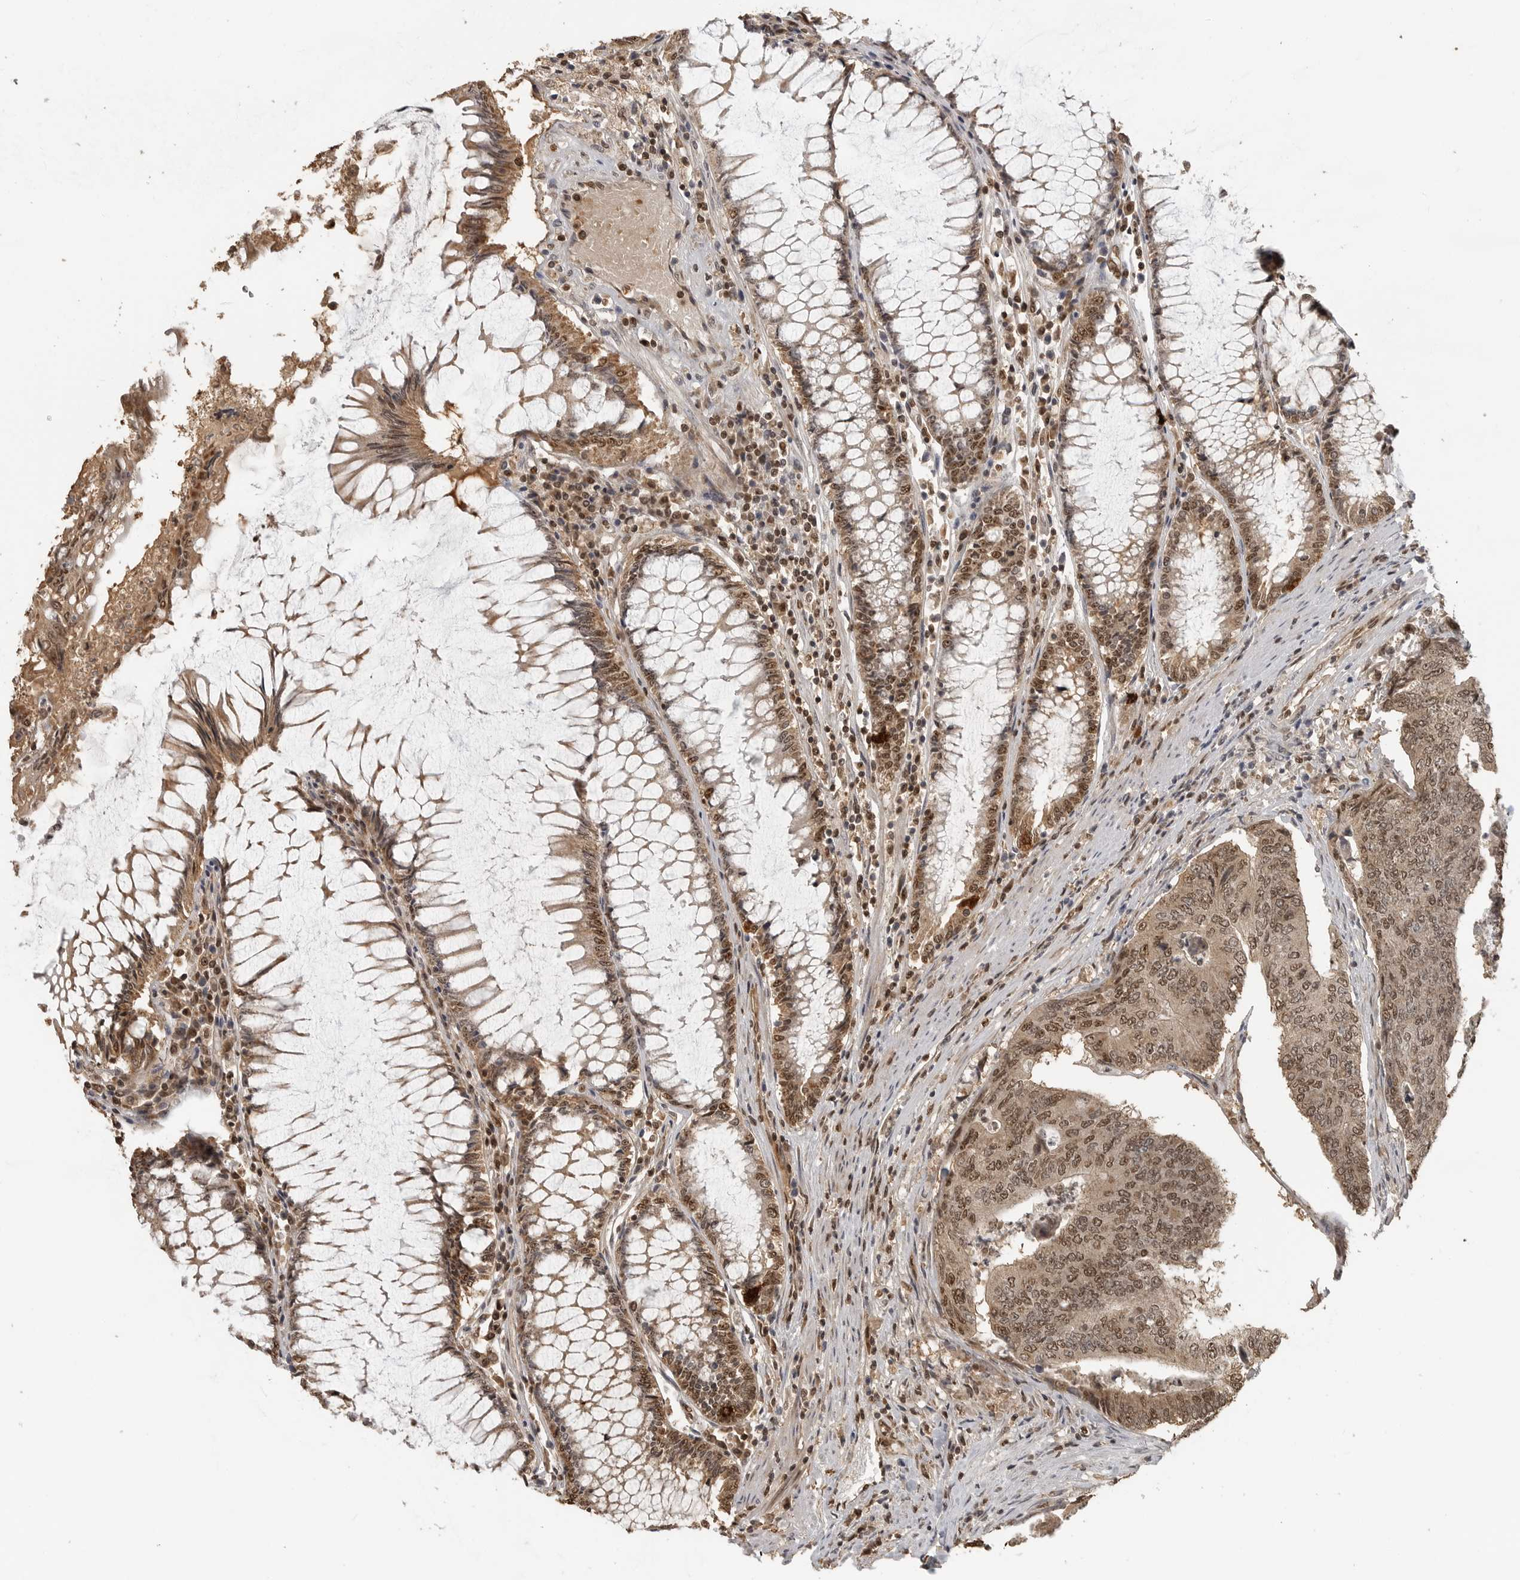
{"staining": {"intensity": "moderate", "quantity": ">75%", "location": "nuclear"}, "tissue": "colorectal cancer", "cell_type": "Tumor cells", "image_type": "cancer", "snomed": [{"axis": "morphology", "description": "Adenocarcinoma, NOS"}, {"axis": "topography", "description": "Colon"}], "caption": "There is medium levels of moderate nuclear expression in tumor cells of colorectal cancer (adenocarcinoma), as demonstrated by immunohistochemical staining (brown color).", "gene": "CLOCK", "patient": {"sex": "female", "age": 67}}